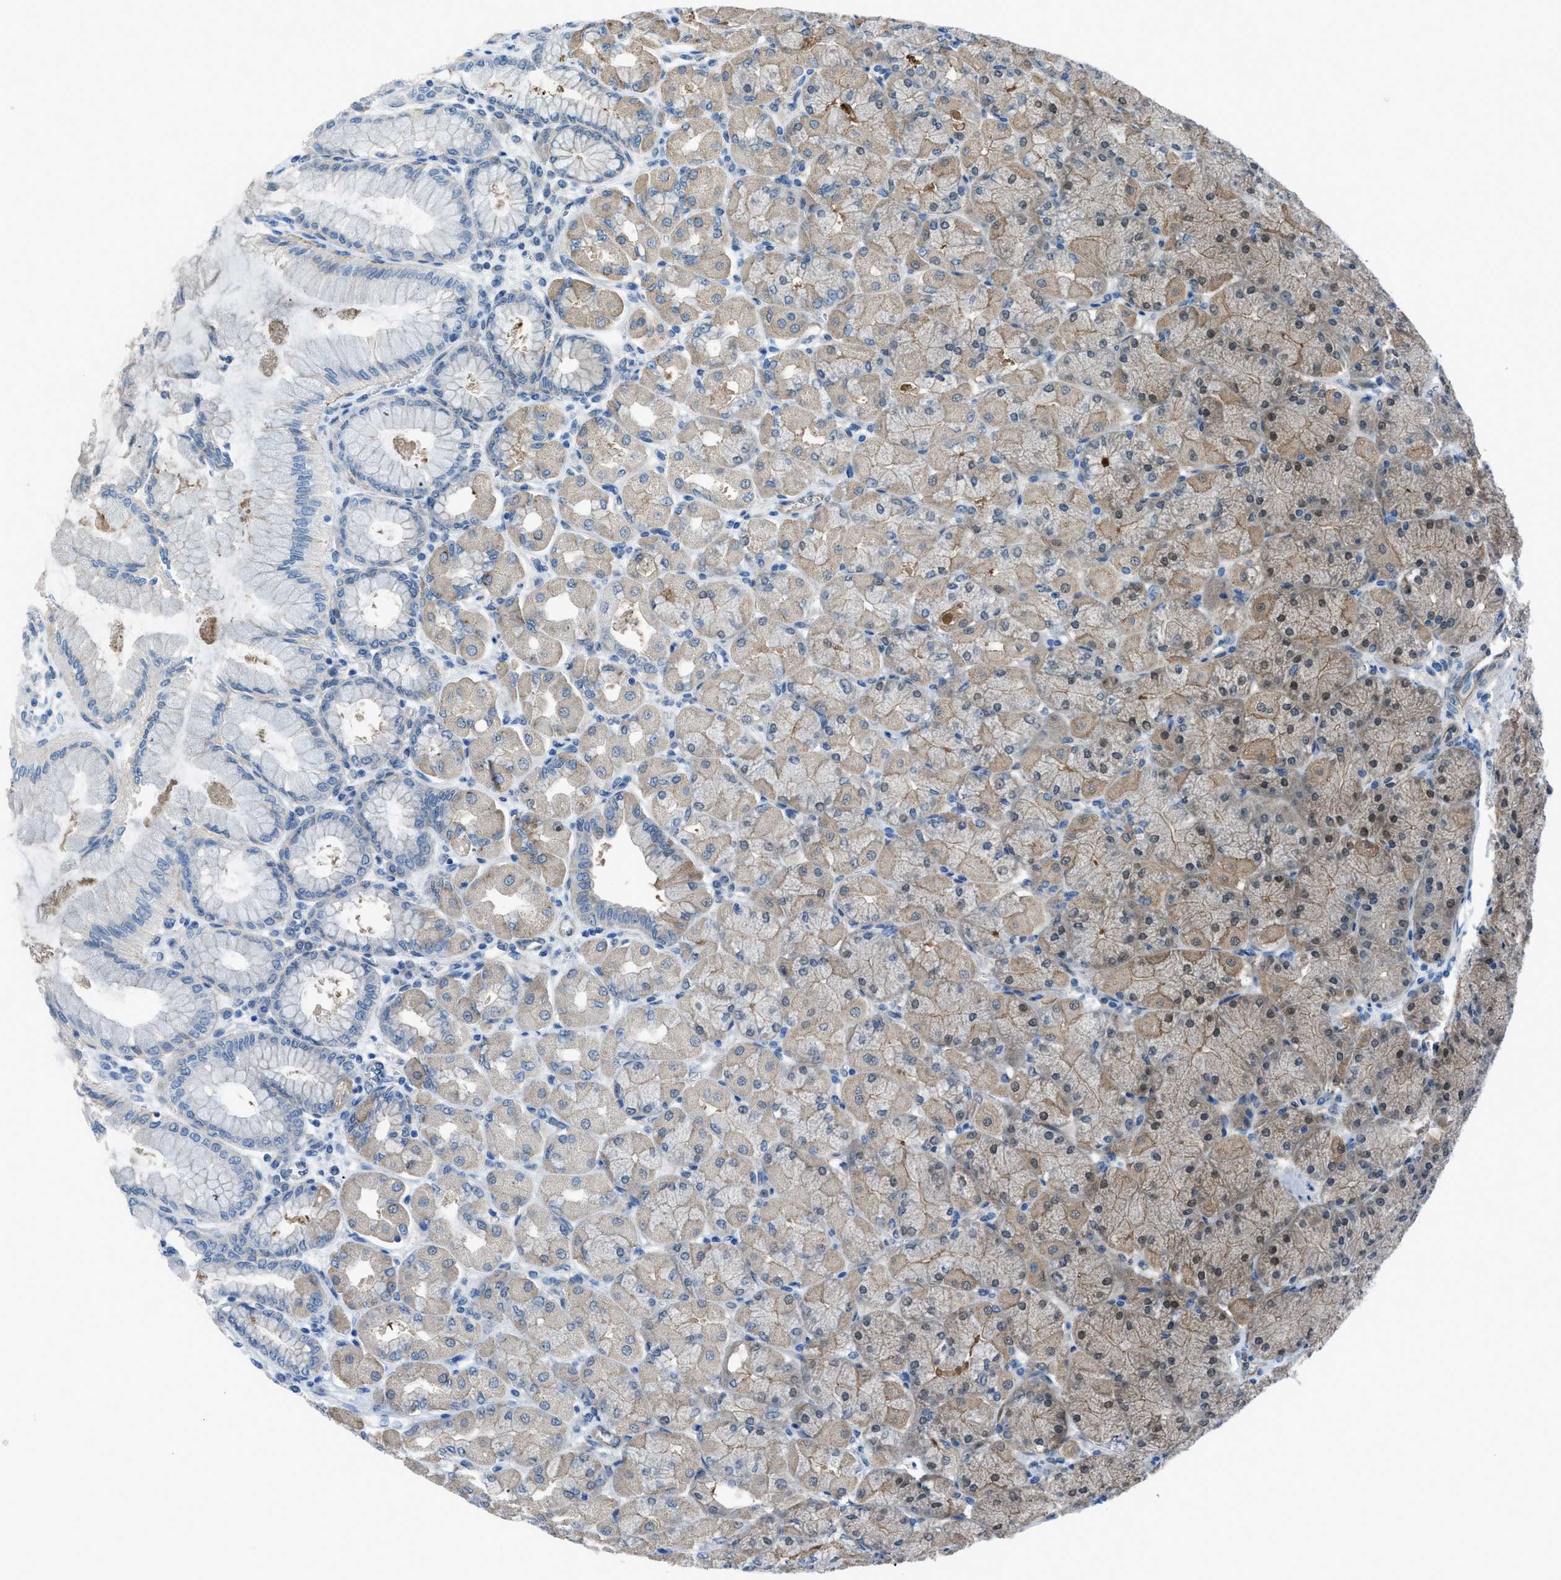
{"staining": {"intensity": "moderate", "quantity": "25%-75%", "location": "cytoplasmic/membranous,nuclear"}, "tissue": "stomach", "cell_type": "Glandular cells", "image_type": "normal", "snomed": [{"axis": "morphology", "description": "Normal tissue, NOS"}, {"axis": "topography", "description": "Stomach, upper"}], "caption": "Moderate cytoplasmic/membranous,nuclear protein staining is seen in about 25%-75% of glandular cells in stomach.", "gene": "PRKN", "patient": {"sex": "female", "age": 56}}